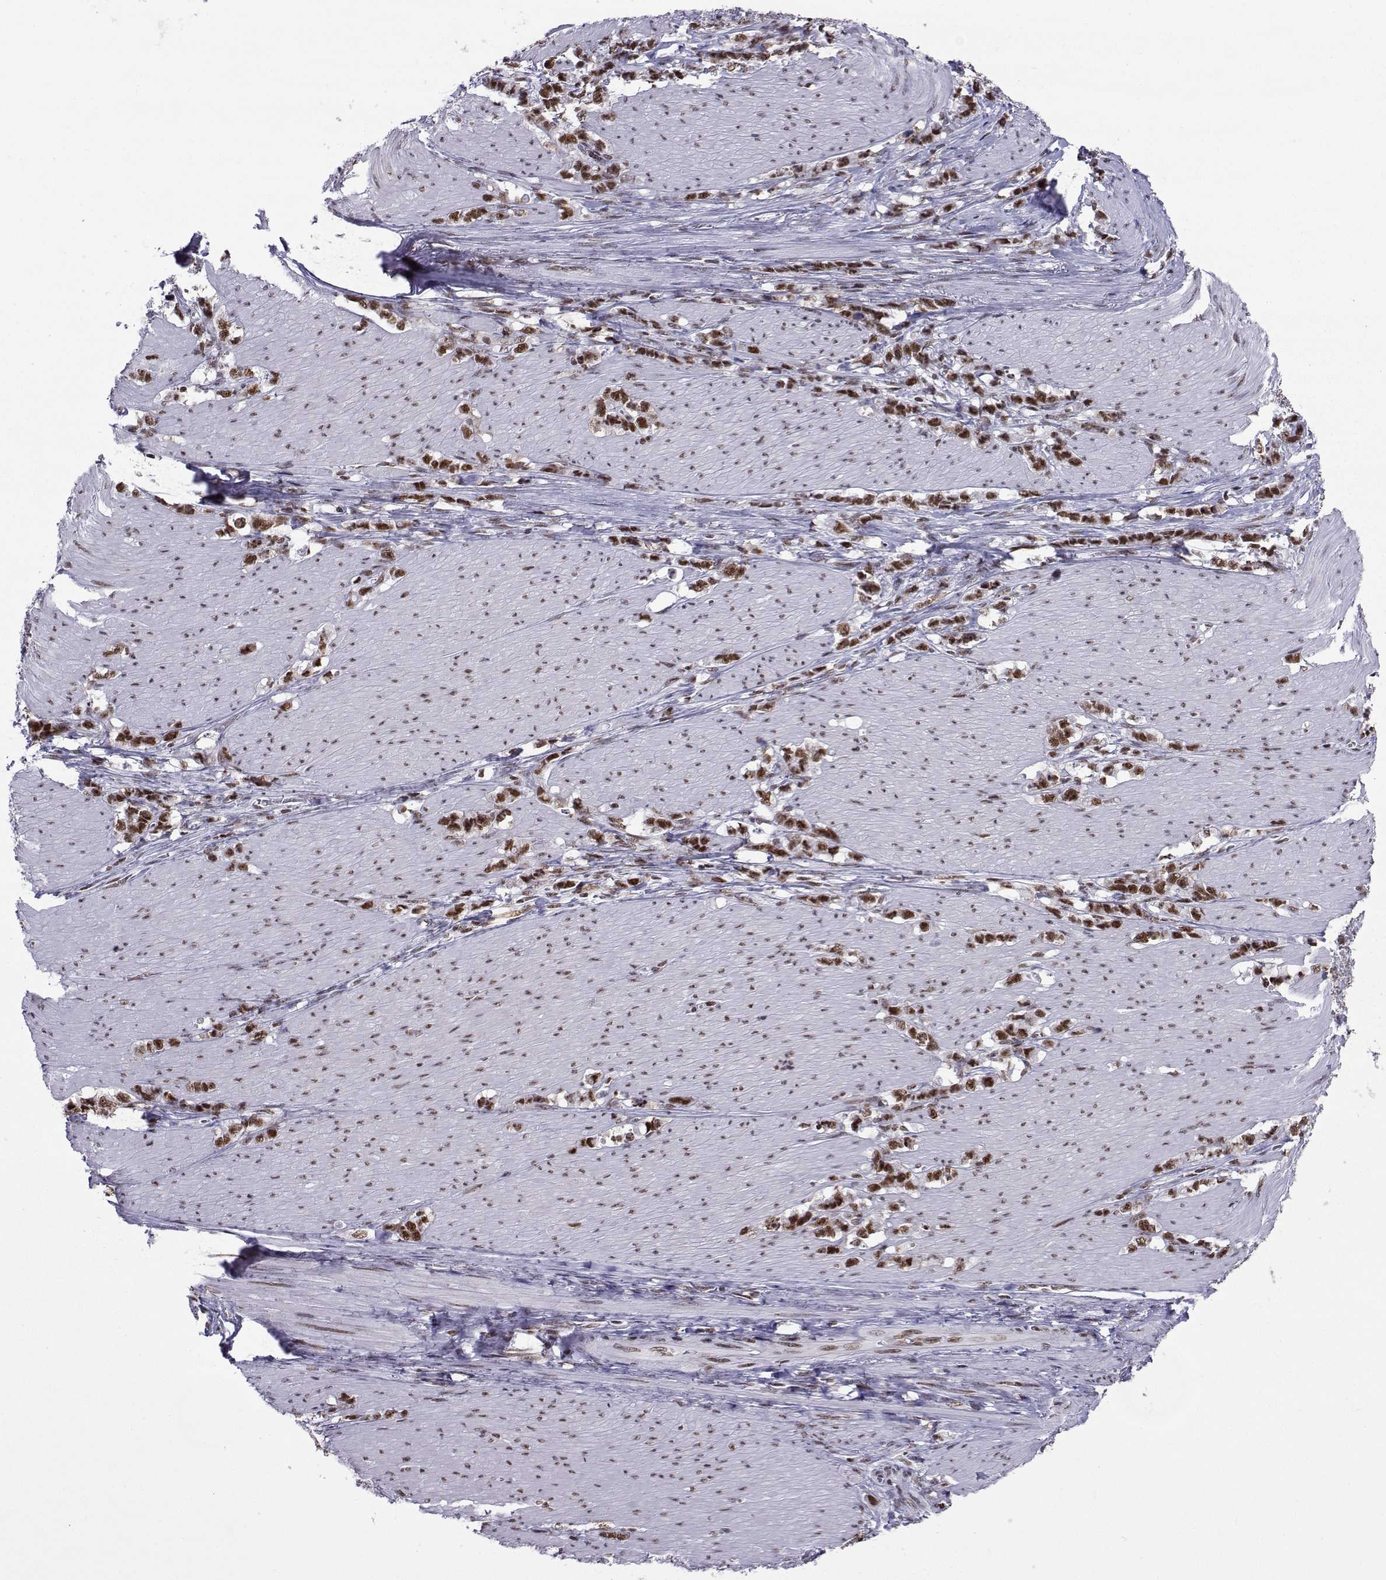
{"staining": {"intensity": "strong", "quantity": "25%-75%", "location": "nuclear"}, "tissue": "stomach cancer", "cell_type": "Tumor cells", "image_type": "cancer", "snomed": [{"axis": "morphology", "description": "Adenocarcinoma, NOS"}, {"axis": "topography", "description": "Stomach, lower"}], "caption": "Brown immunohistochemical staining in adenocarcinoma (stomach) displays strong nuclear expression in about 25%-75% of tumor cells. (Brightfield microscopy of DAB IHC at high magnification).", "gene": "SNRPB2", "patient": {"sex": "male", "age": 88}}